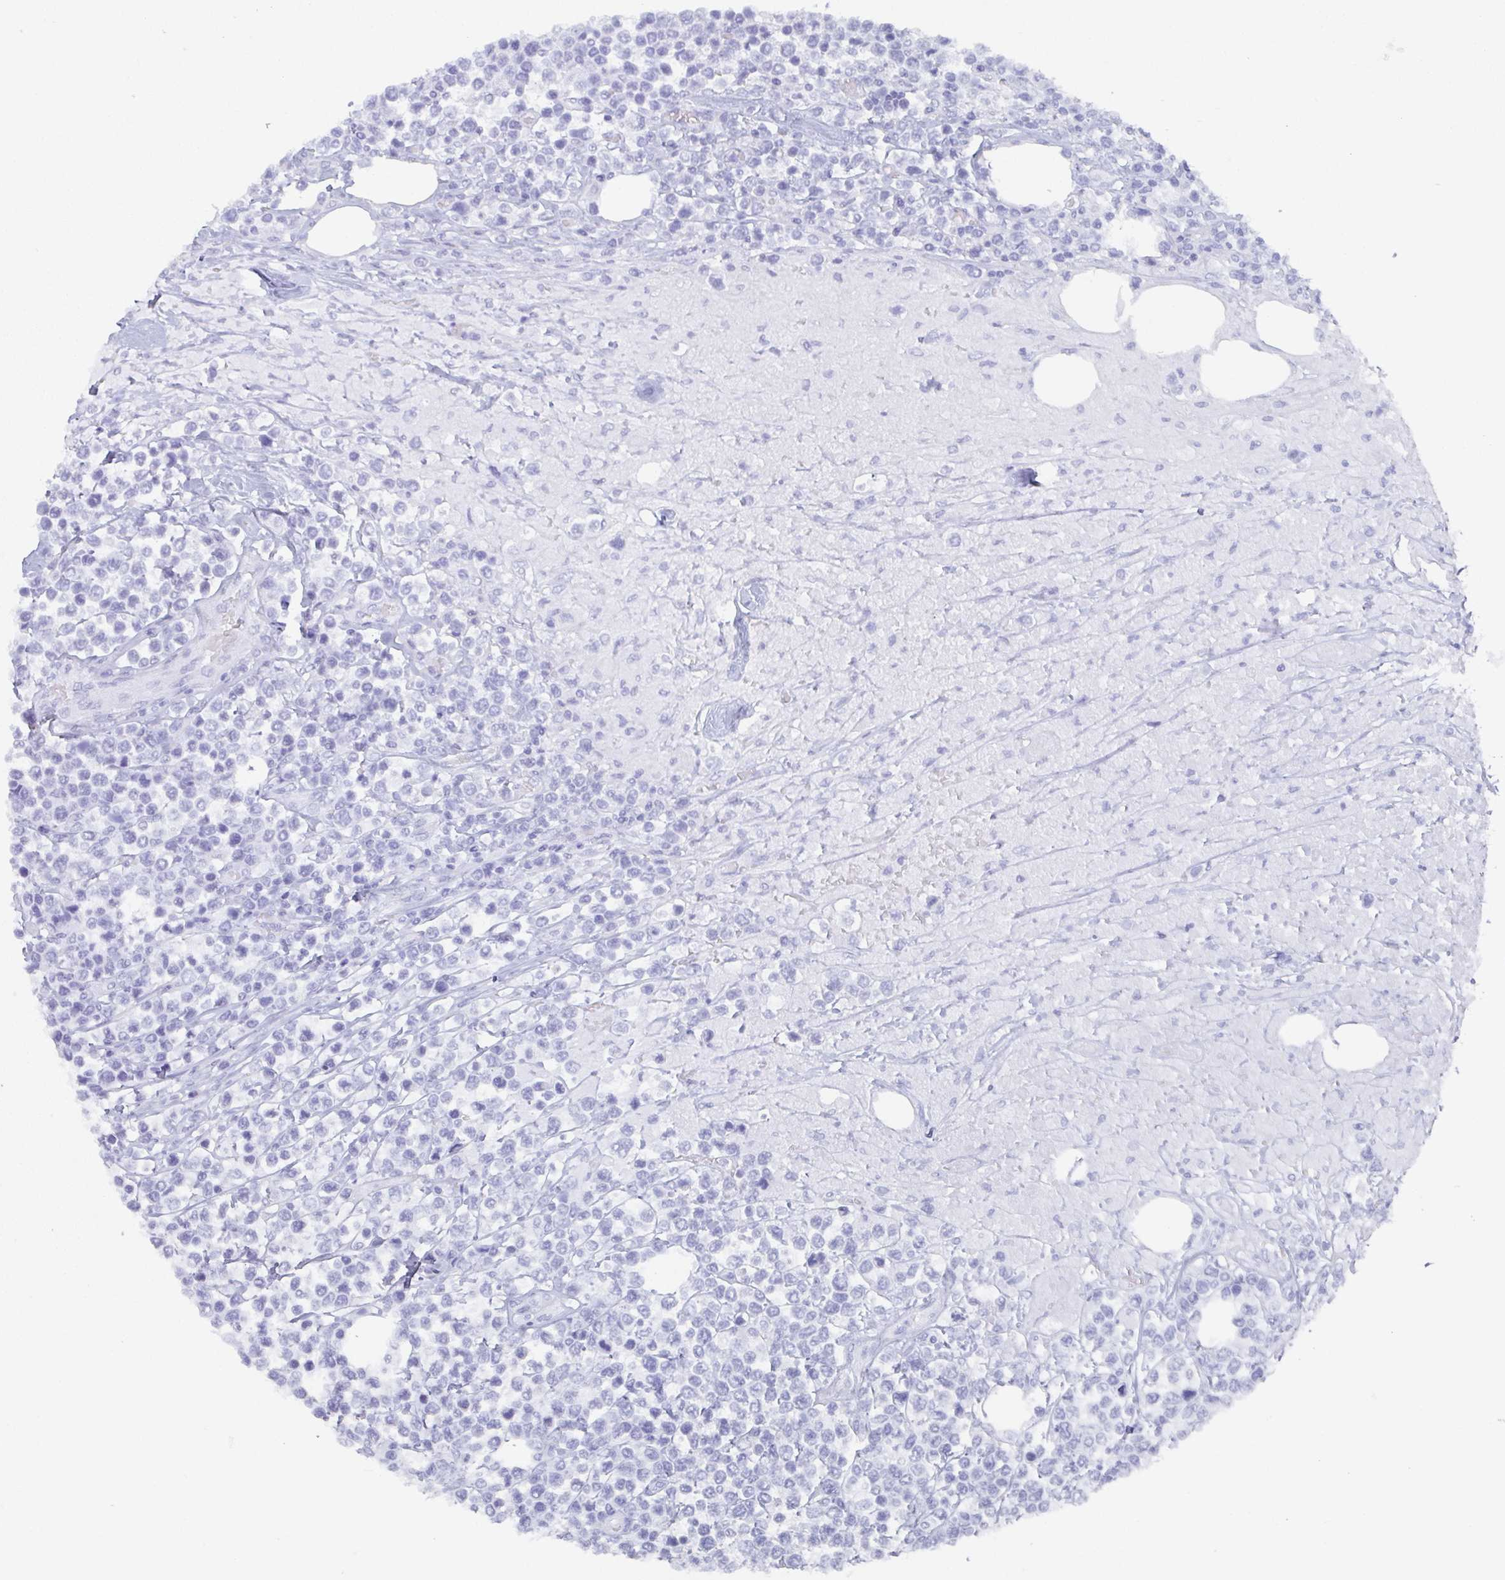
{"staining": {"intensity": "negative", "quantity": "none", "location": "none"}, "tissue": "lymphoma", "cell_type": "Tumor cells", "image_type": "cancer", "snomed": [{"axis": "morphology", "description": "Malignant lymphoma, non-Hodgkin's type, High grade"}, {"axis": "topography", "description": "Soft tissue"}], "caption": "Tumor cells are negative for protein expression in human high-grade malignant lymphoma, non-Hodgkin's type. (DAB immunohistochemistry with hematoxylin counter stain).", "gene": "AGFG2", "patient": {"sex": "female", "age": 56}}